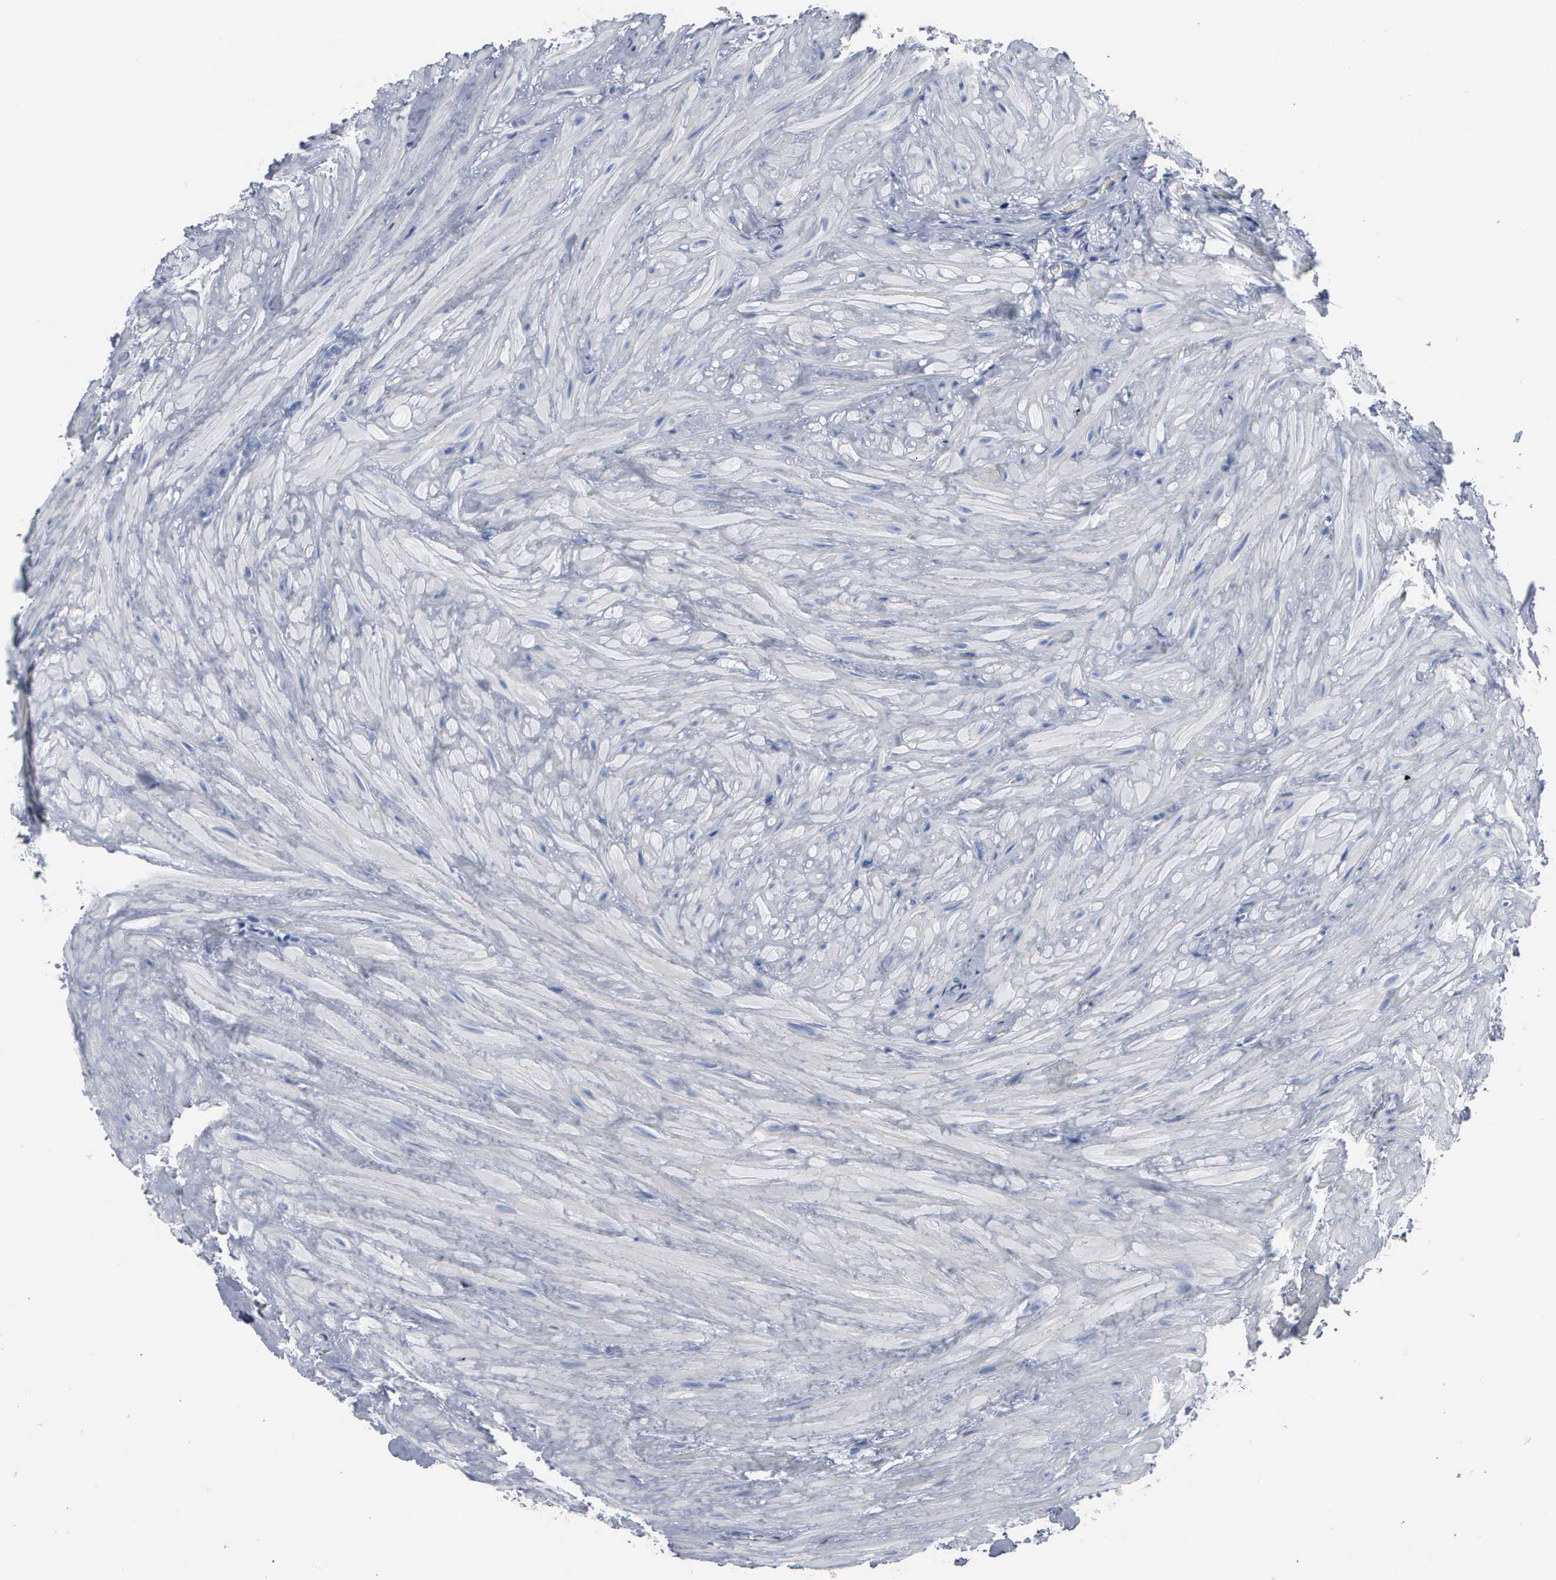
{"staining": {"intensity": "negative", "quantity": "none", "location": "none"}, "tissue": "seminal vesicle", "cell_type": "Glandular cells", "image_type": "normal", "snomed": [{"axis": "morphology", "description": "Normal tissue, NOS"}, {"axis": "topography", "description": "Seminal veicle"}], "caption": "Immunohistochemistry photomicrograph of benign human seminal vesicle stained for a protein (brown), which exhibits no positivity in glandular cells. (DAB immunohistochemistry (IHC), high magnification).", "gene": "DMD", "patient": {"sex": "male", "age": 69}}